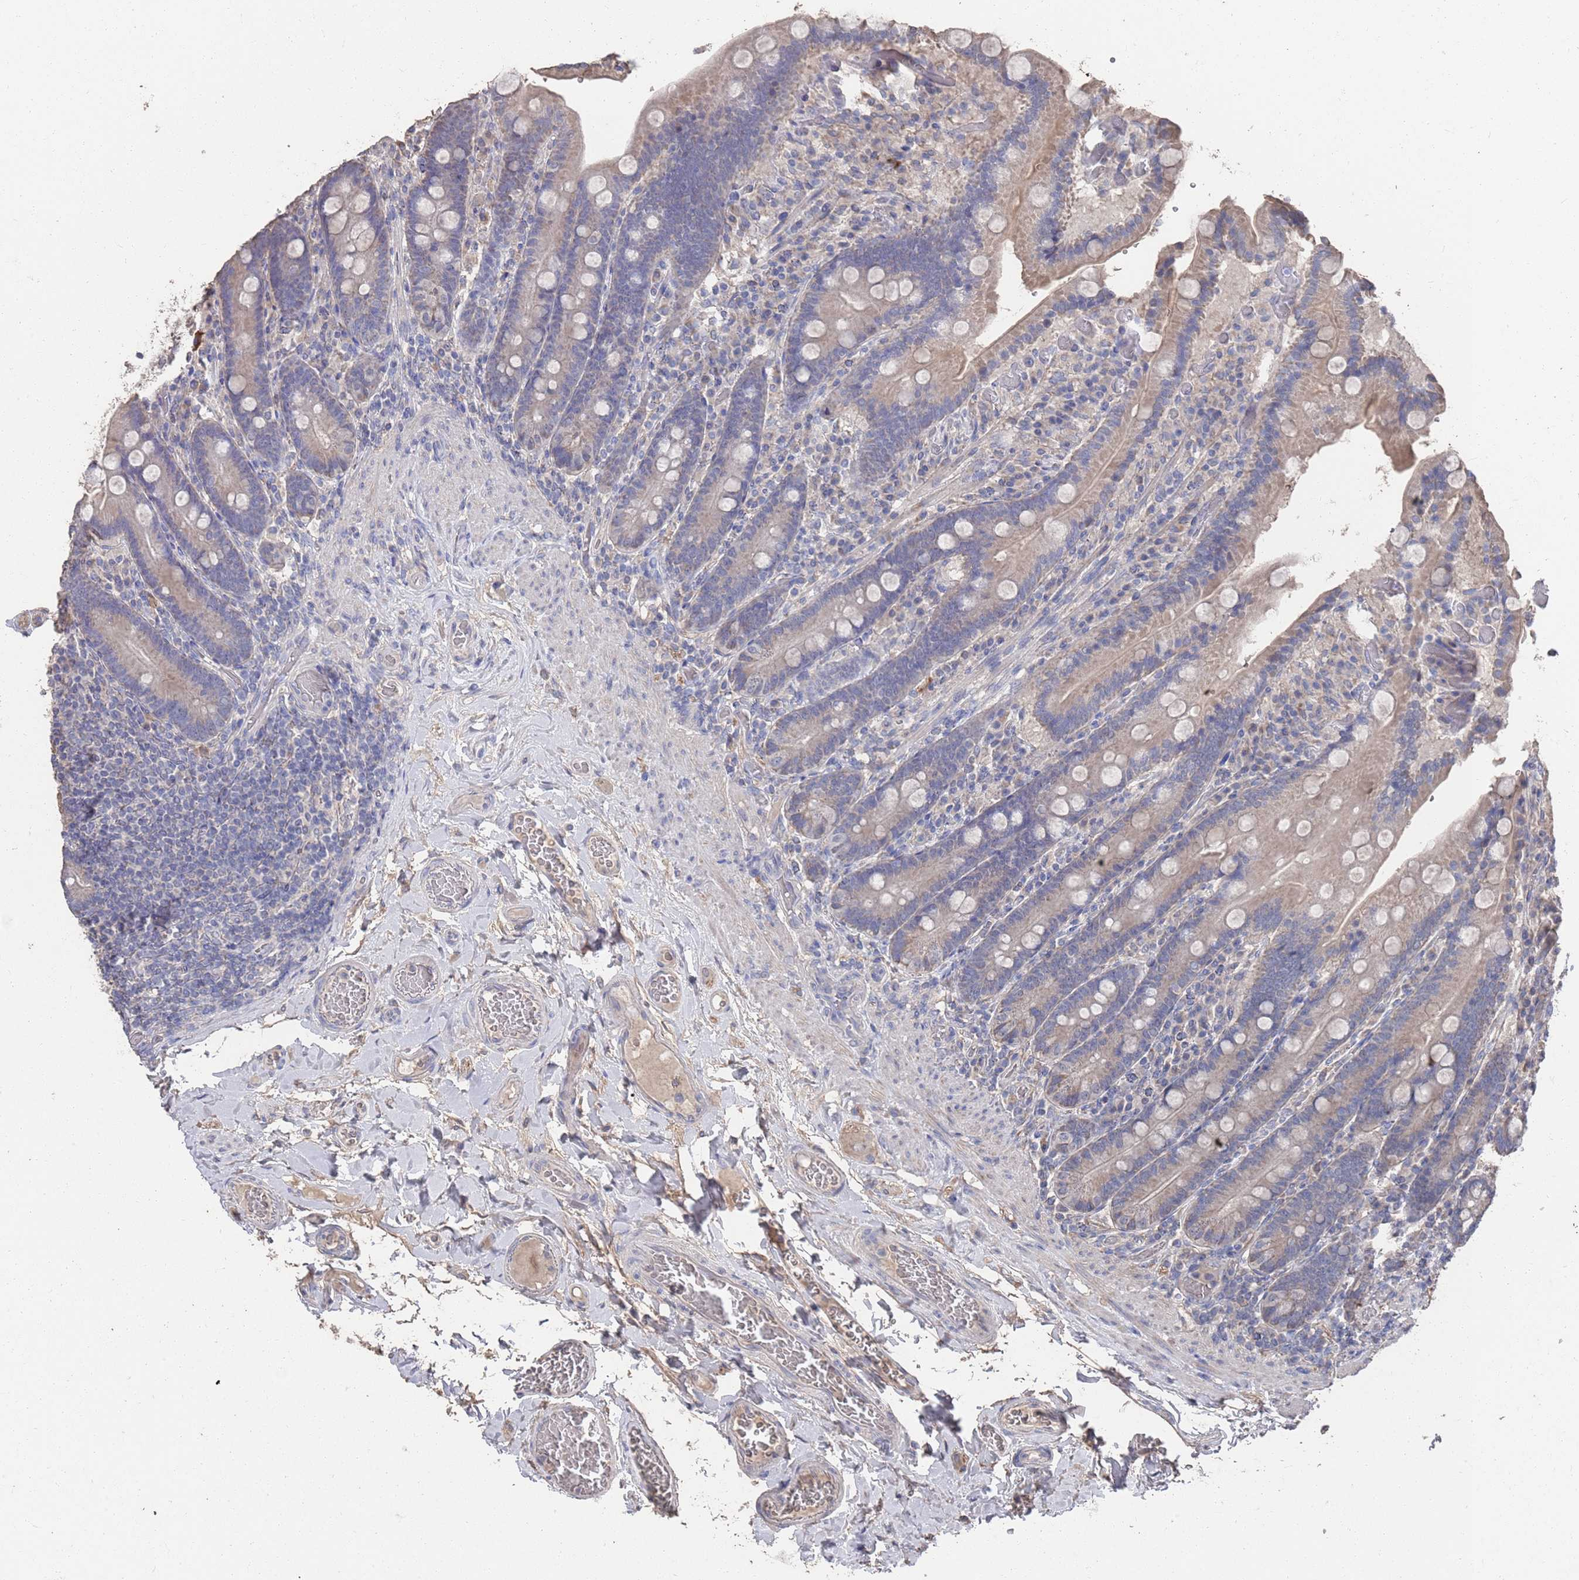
{"staining": {"intensity": "weak", "quantity": "25%-75%", "location": "cytoplasmic/membranous"}, "tissue": "duodenum", "cell_type": "Glandular cells", "image_type": "normal", "snomed": [{"axis": "morphology", "description": "Normal tissue, NOS"}, {"axis": "topography", "description": "Duodenum"}], "caption": "Brown immunohistochemical staining in unremarkable duodenum reveals weak cytoplasmic/membranous positivity in approximately 25%-75% of glandular cells.", "gene": "BTBD18", "patient": {"sex": "female", "age": 62}}